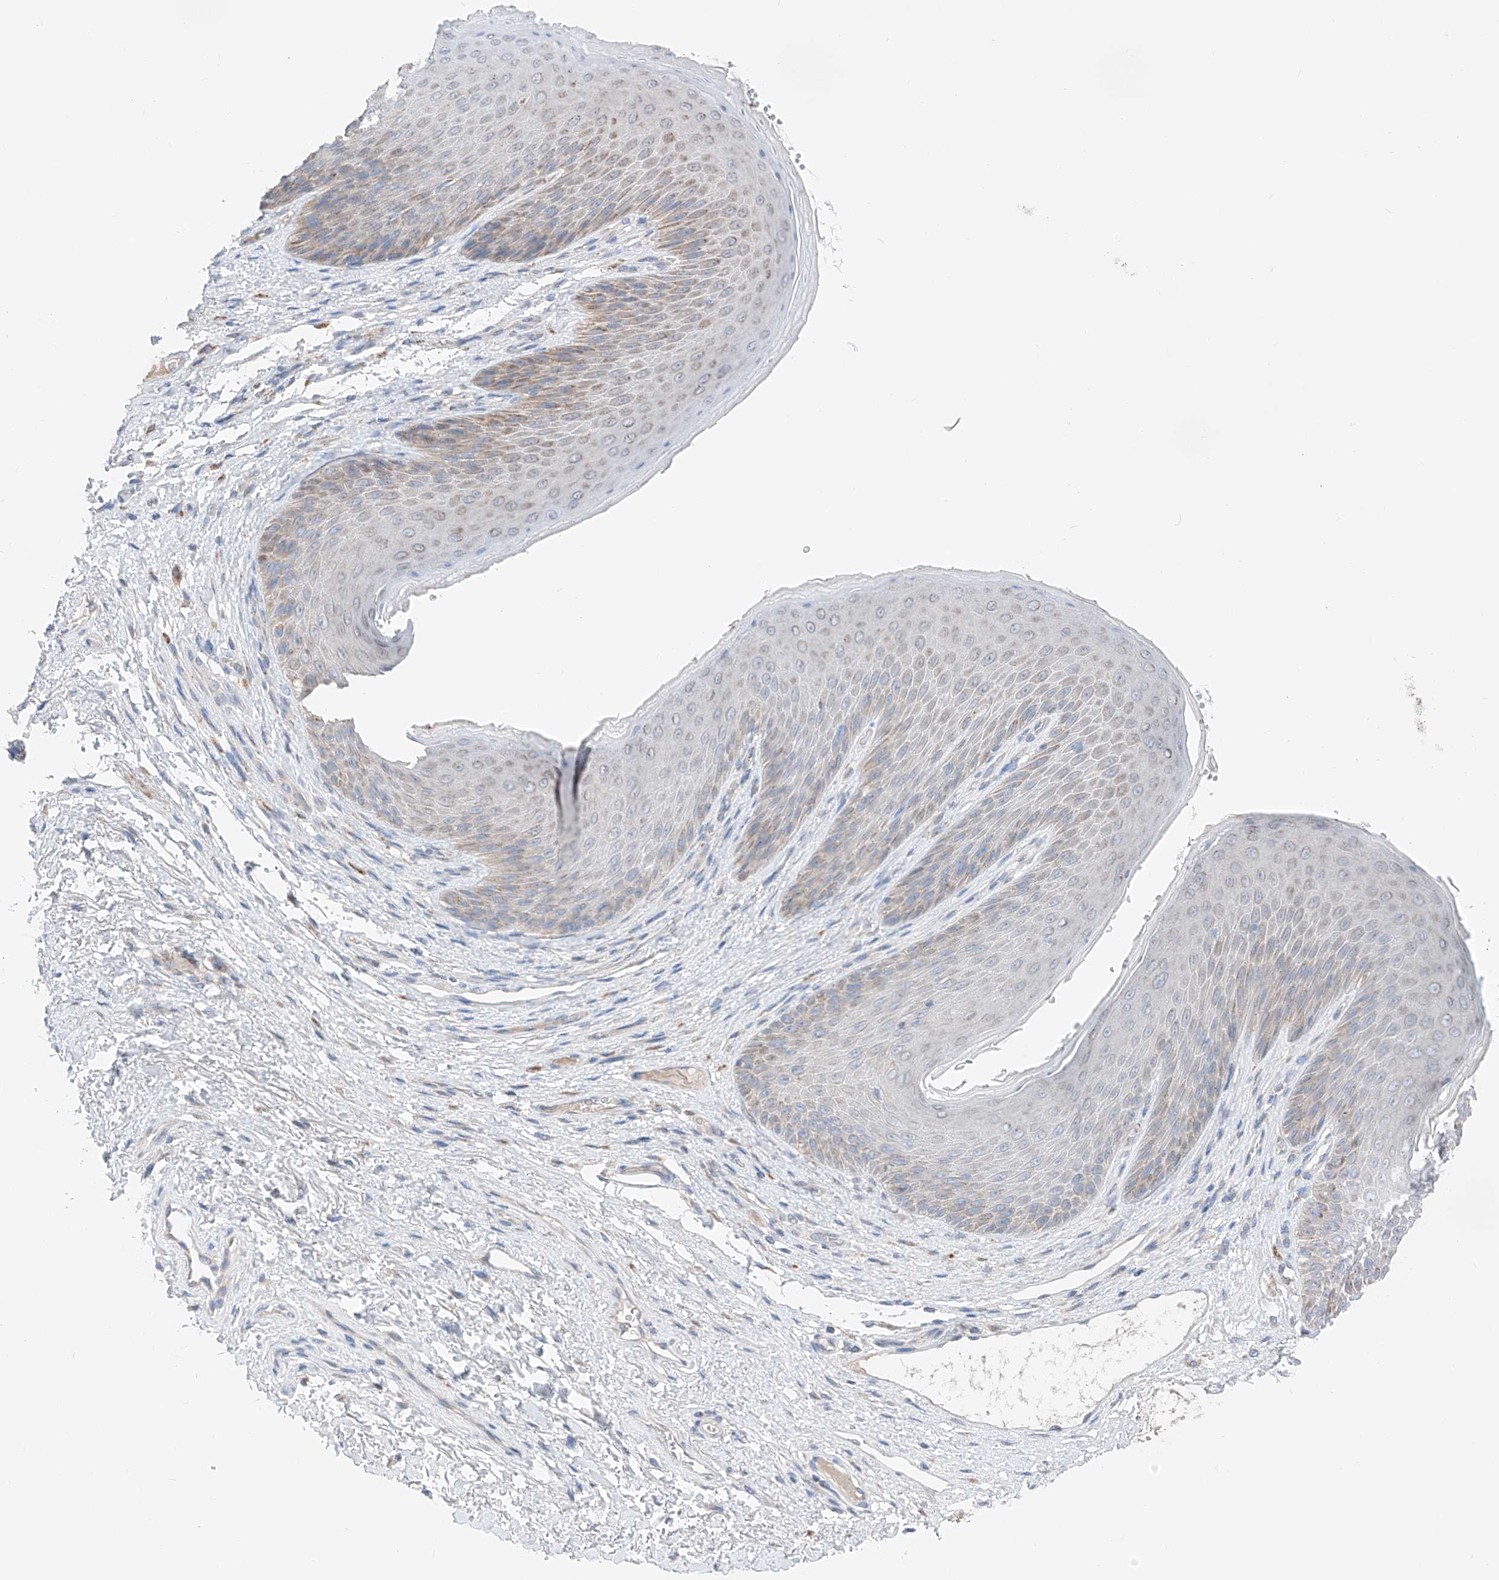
{"staining": {"intensity": "weak", "quantity": "25%-75%", "location": "cytoplasmic/membranous"}, "tissue": "skin", "cell_type": "Epidermal cells", "image_type": "normal", "snomed": [{"axis": "morphology", "description": "Normal tissue, NOS"}, {"axis": "topography", "description": "Anal"}], "caption": "A brown stain highlights weak cytoplasmic/membranous staining of a protein in epidermal cells of unremarkable skin.", "gene": "MRAP", "patient": {"sex": "male", "age": 74}}